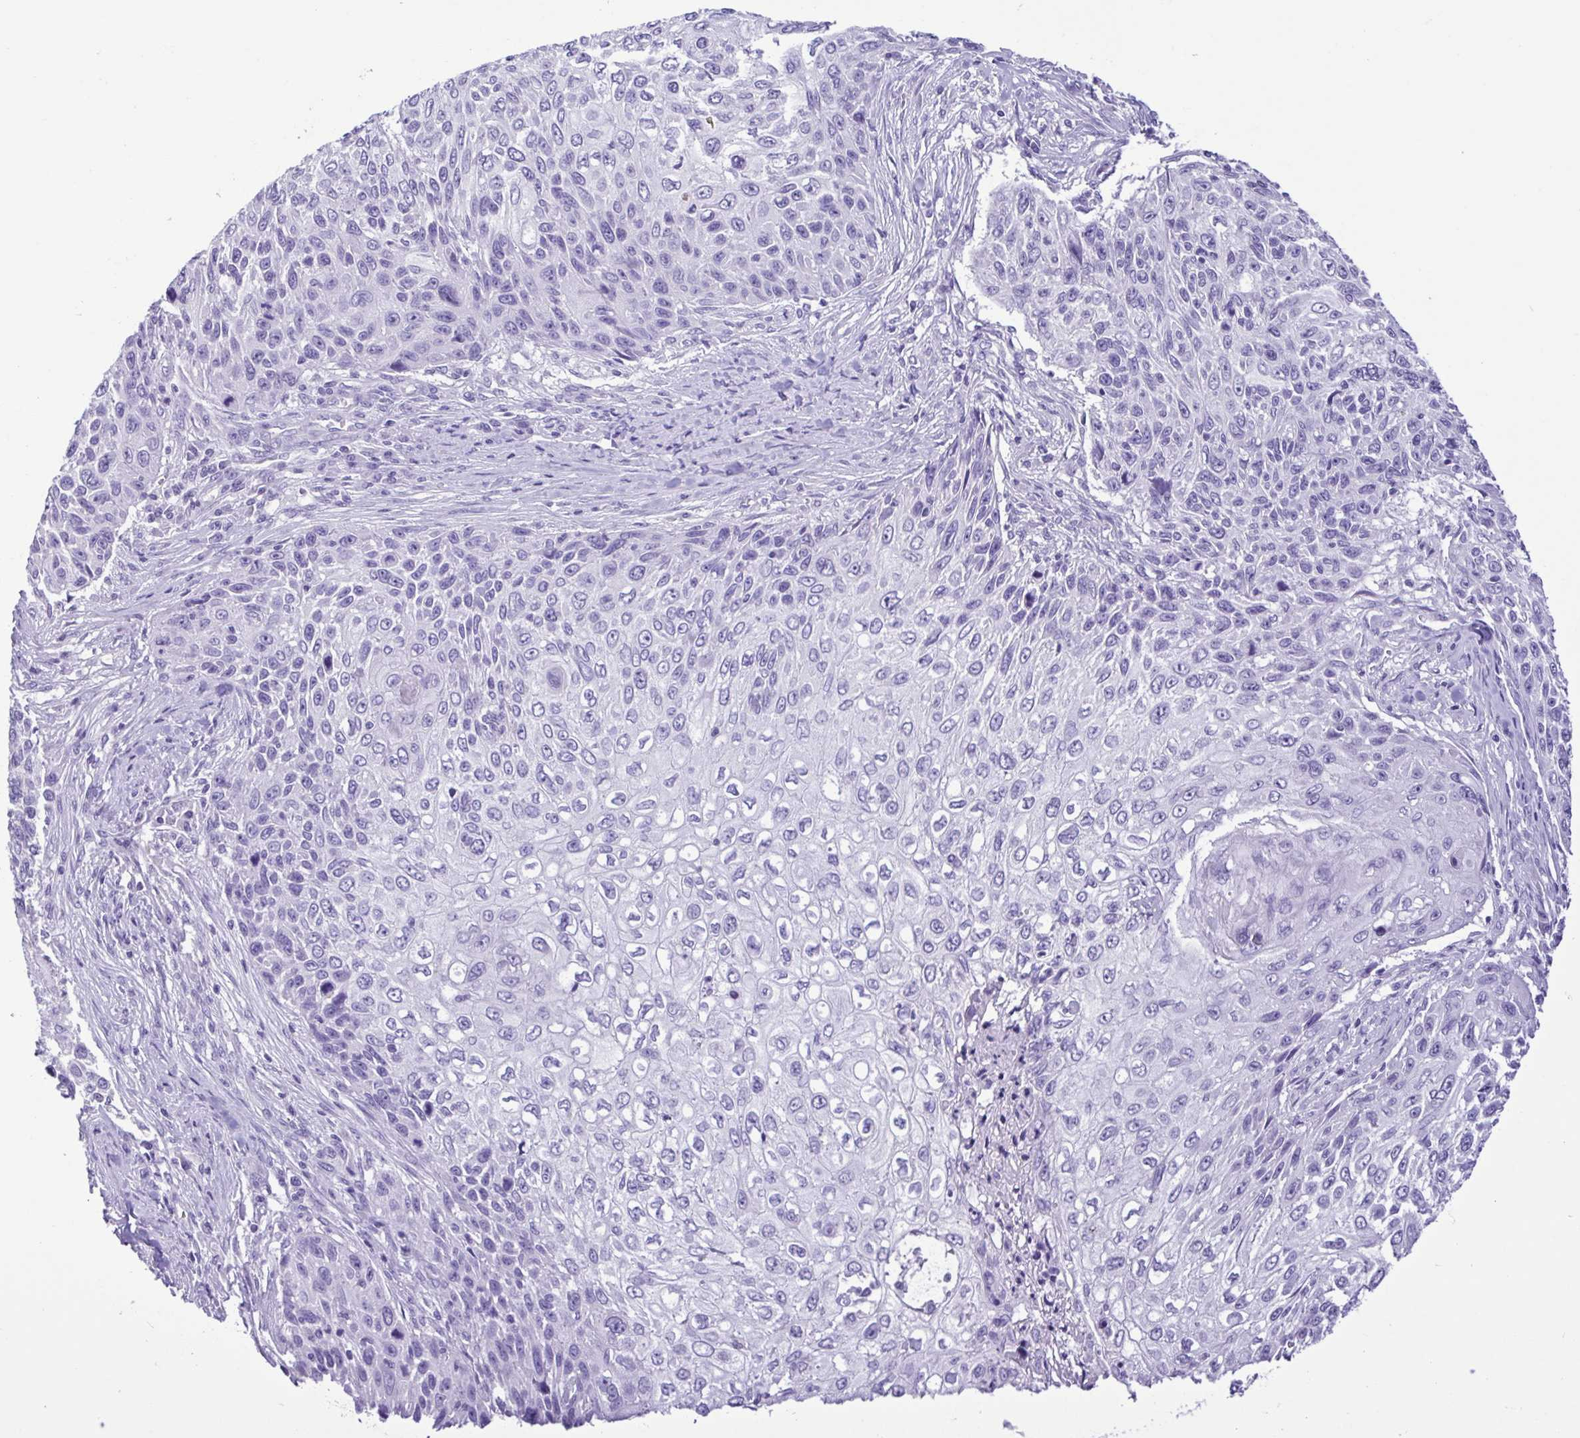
{"staining": {"intensity": "negative", "quantity": "none", "location": "none"}, "tissue": "skin cancer", "cell_type": "Tumor cells", "image_type": "cancer", "snomed": [{"axis": "morphology", "description": "Squamous cell carcinoma, NOS"}, {"axis": "topography", "description": "Skin"}], "caption": "IHC photomicrograph of neoplastic tissue: human skin cancer (squamous cell carcinoma) stained with DAB reveals no significant protein expression in tumor cells.", "gene": "CBY2", "patient": {"sex": "male", "age": 92}}